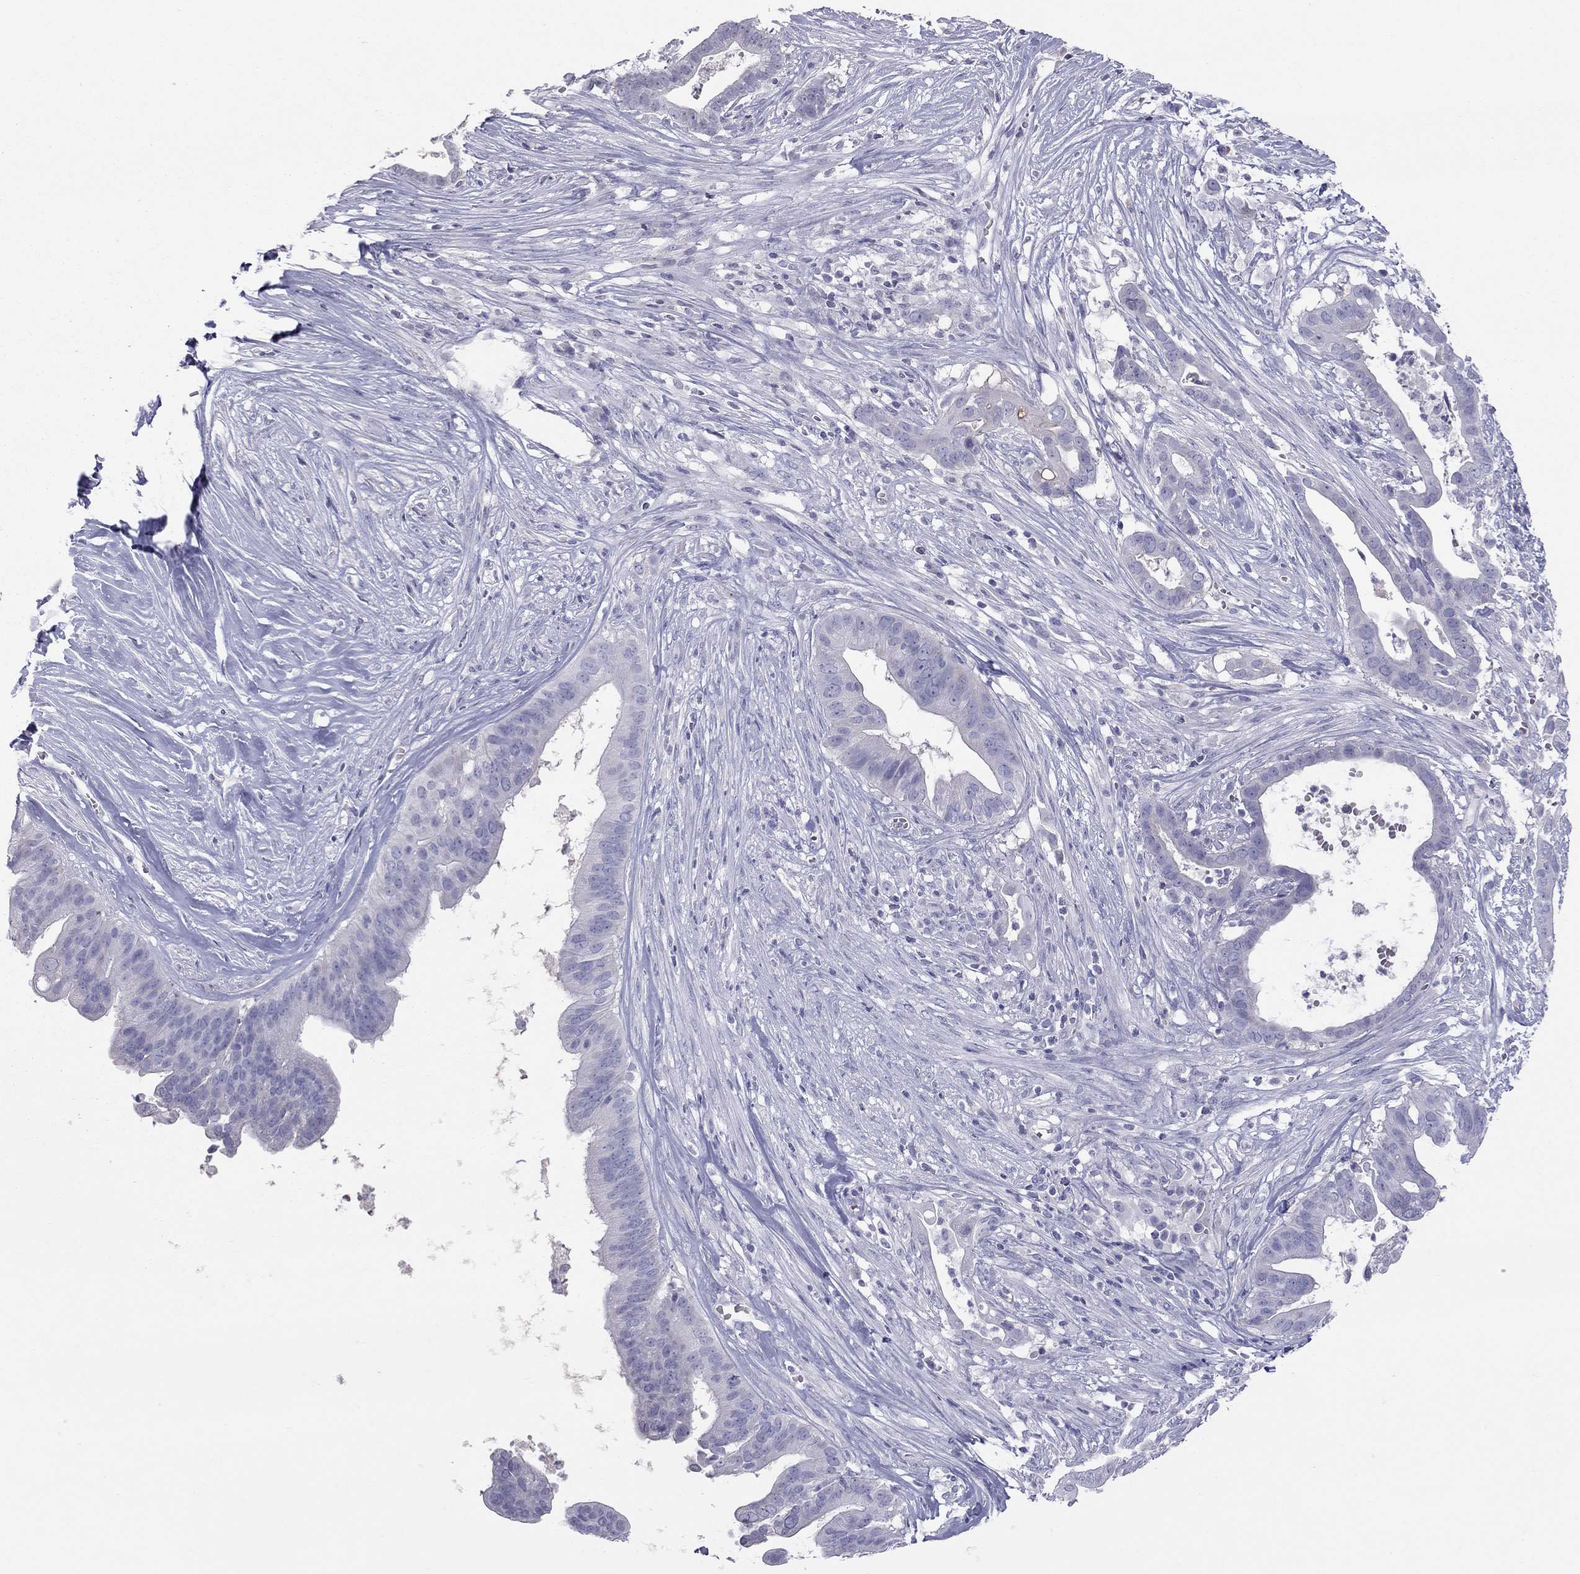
{"staining": {"intensity": "negative", "quantity": "none", "location": "none"}, "tissue": "pancreatic cancer", "cell_type": "Tumor cells", "image_type": "cancer", "snomed": [{"axis": "morphology", "description": "Adenocarcinoma, NOS"}, {"axis": "topography", "description": "Pancreas"}], "caption": "Immunohistochemical staining of human pancreatic adenocarcinoma demonstrates no significant expression in tumor cells.", "gene": "MUC16", "patient": {"sex": "male", "age": 61}}